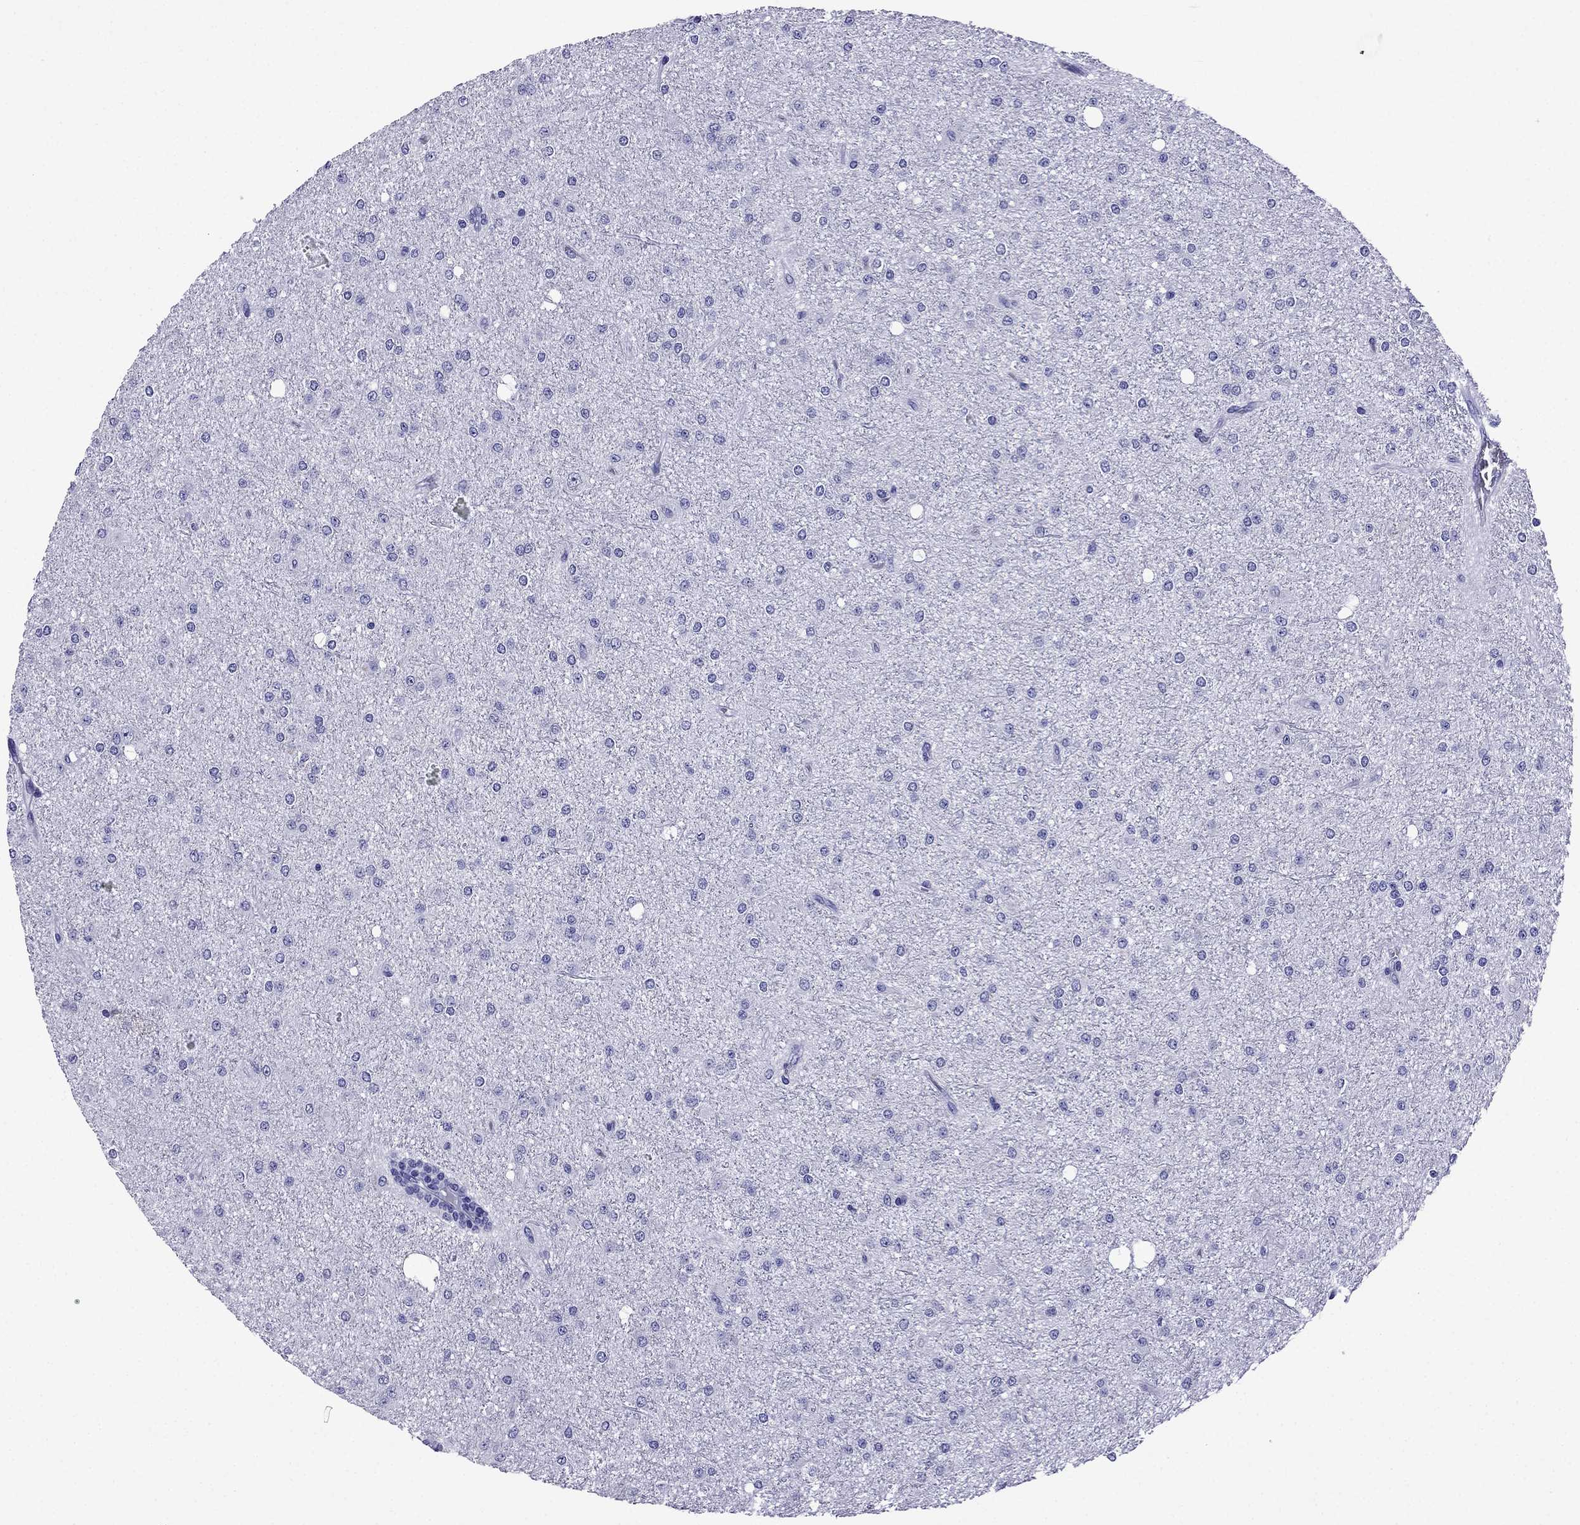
{"staining": {"intensity": "negative", "quantity": "none", "location": "none"}, "tissue": "glioma", "cell_type": "Tumor cells", "image_type": "cancer", "snomed": [{"axis": "morphology", "description": "Glioma, malignant, Low grade"}, {"axis": "topography", "description": "Brain"}], "caption": "Protein analysis of malignant glioma (low-grade) exhibits no significant positivity in tumor cells. (DAB immunohistochemistry with hematoxylin counter stain).", "gene": "ARR3", "patient": {"sex": "male", "age": 27}}